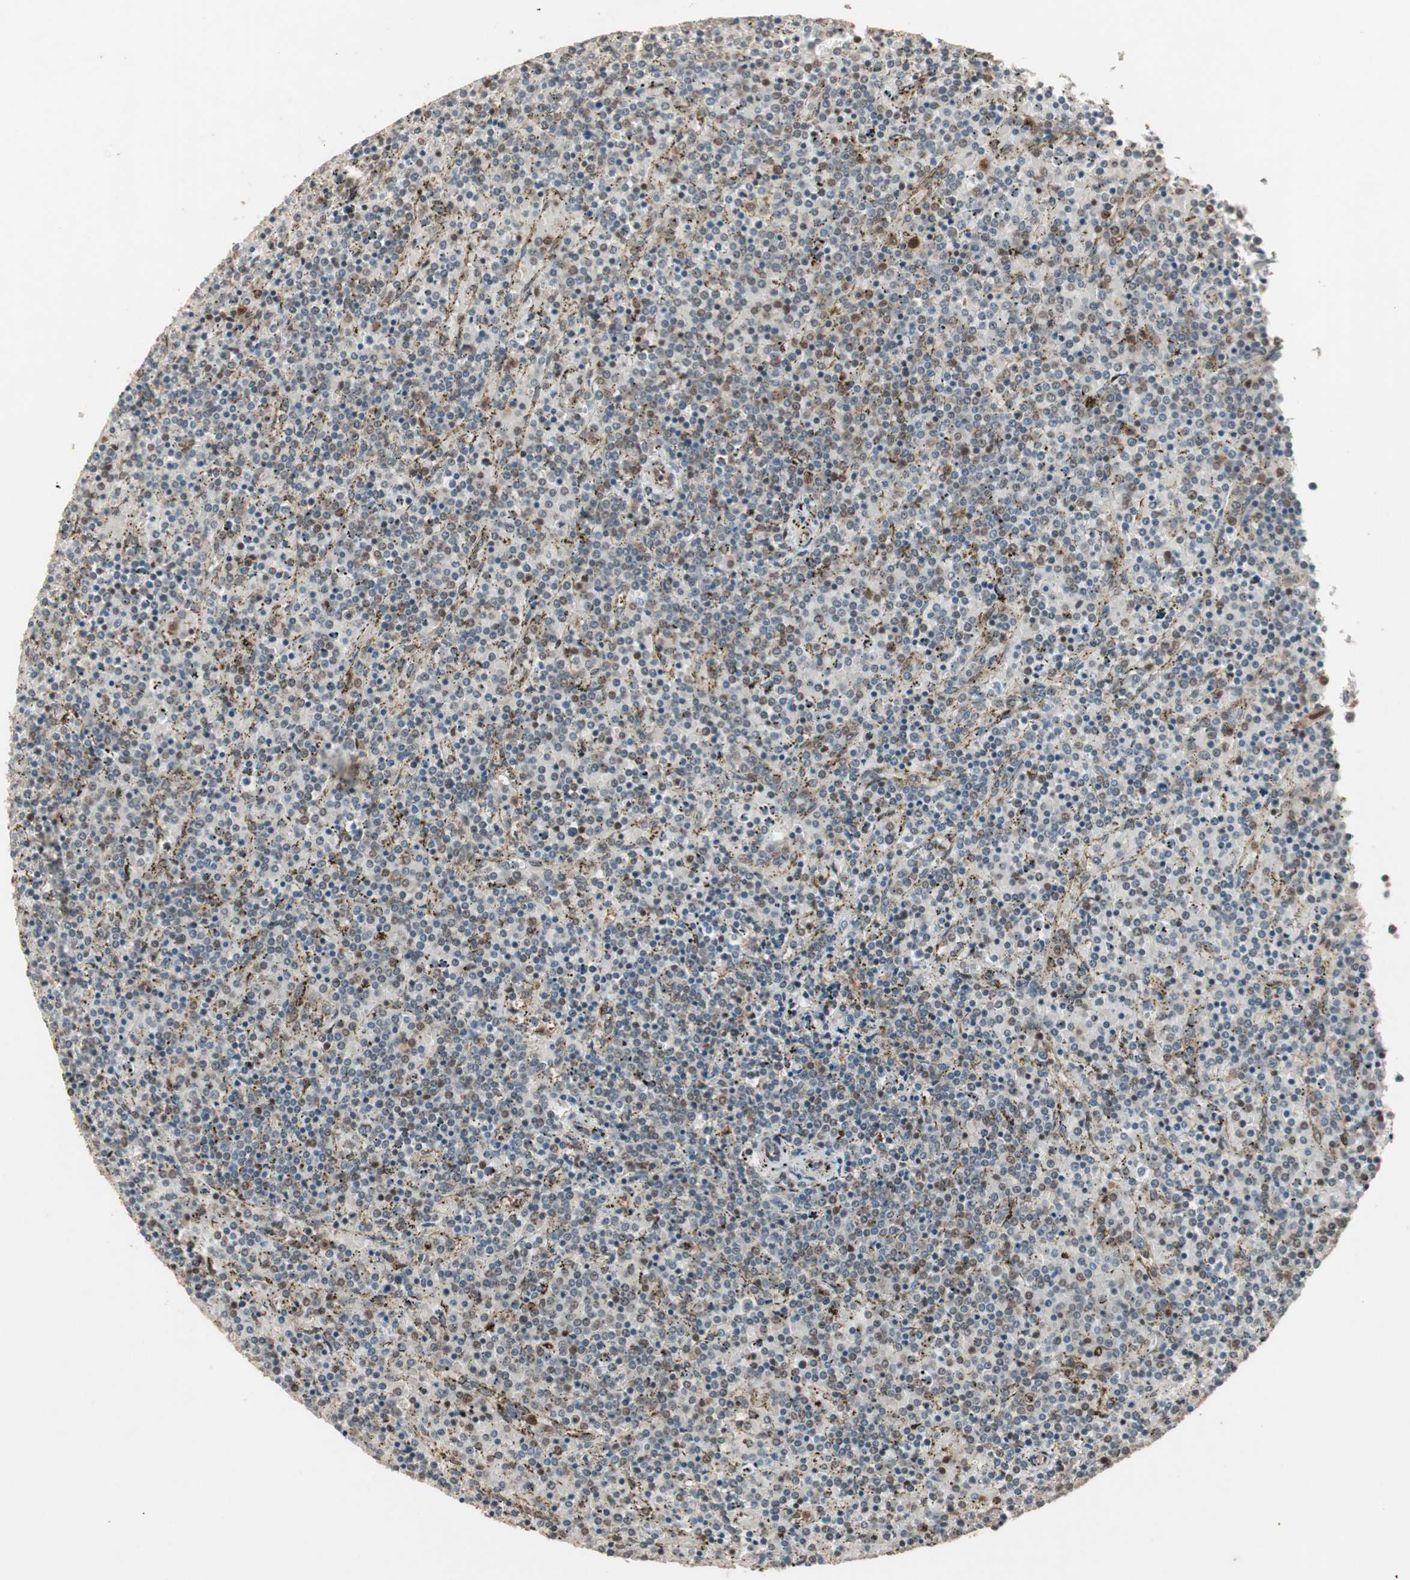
{"staining": {"intensity": "moderate", "quantity": "<25%", "location": "cytoplasmic/membranous,nuclear"}, "tissue": "lymphoma", "cell_type": "Tumor cells", "image_type": "cancer", "snomed": [{"axis": "morphology", "description": "Malignant lymphoma, non-Hodgkin's type, Low grade"}, {"axis": "topography", "description": "Spleen"}], "caption": "DAB (3,3'-diaminobenzidine) immunohistochemical staining of human lymphoma reveals moderate cytoplasmic/membranous and nuclear protein staining in approximately <25% of tumor cells.", "gene": "CSNK2B", "patient": {"sex": "female", "age": 77}}